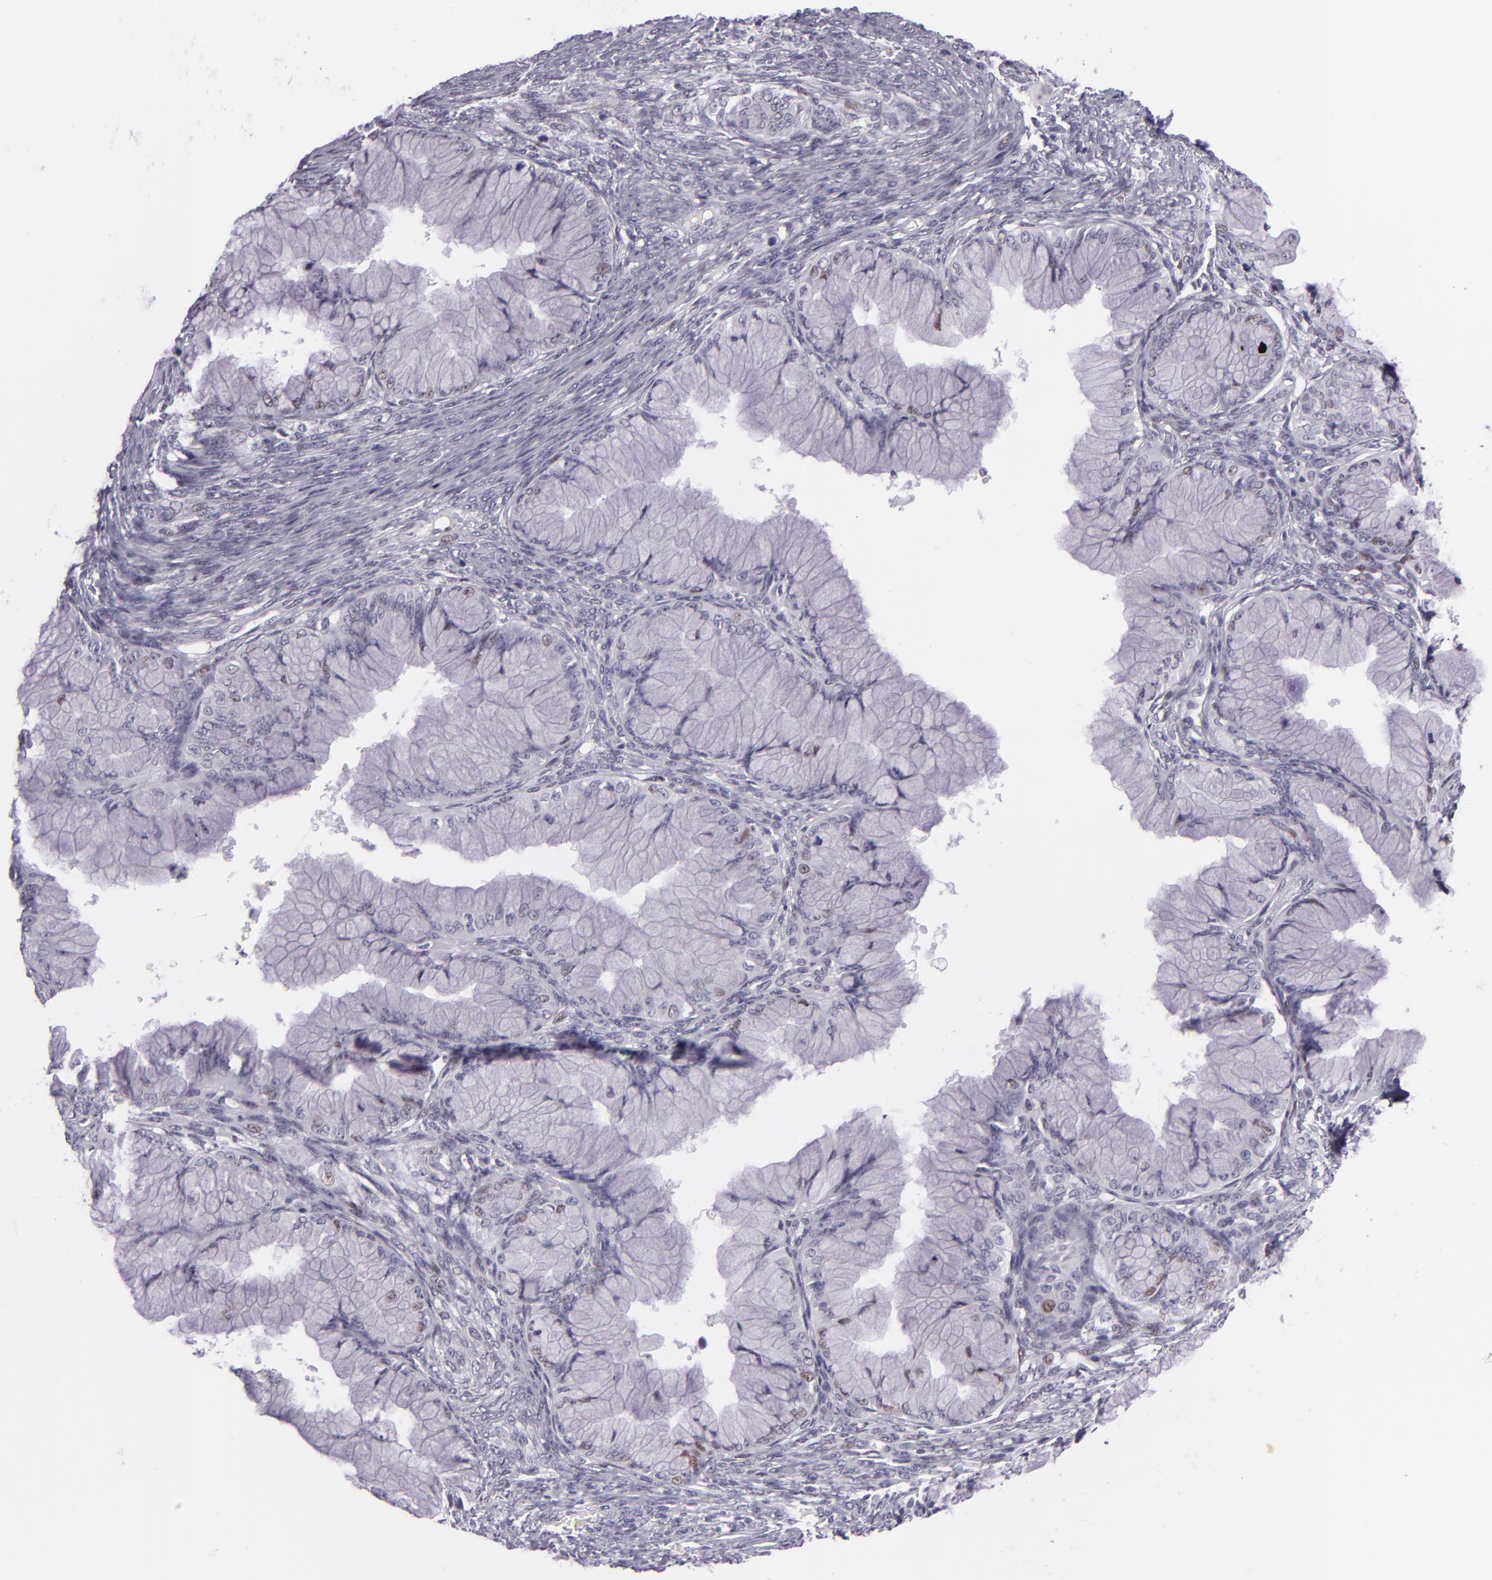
{"staining": {"intensity": "negative", "quantity": "none", "location": "none"}, "tissue": "ovarian cancer", "cell_type": "Tumor cells", "image_type": "cancer", "snomed": [{"axis": "morphology", "description": "Cystadenocarcinoma, mucinous, NOS"}, {"axis": "topography", "description": "Ovary"}], "caption": "This is an immunohistochemistry (IHC) micrograph of human ovarian mucinous cystadenocarcinoma. There is no positivity in tumor cells.", "gene": "MCM3", "patient": {"sex": "female", "age": 63}}